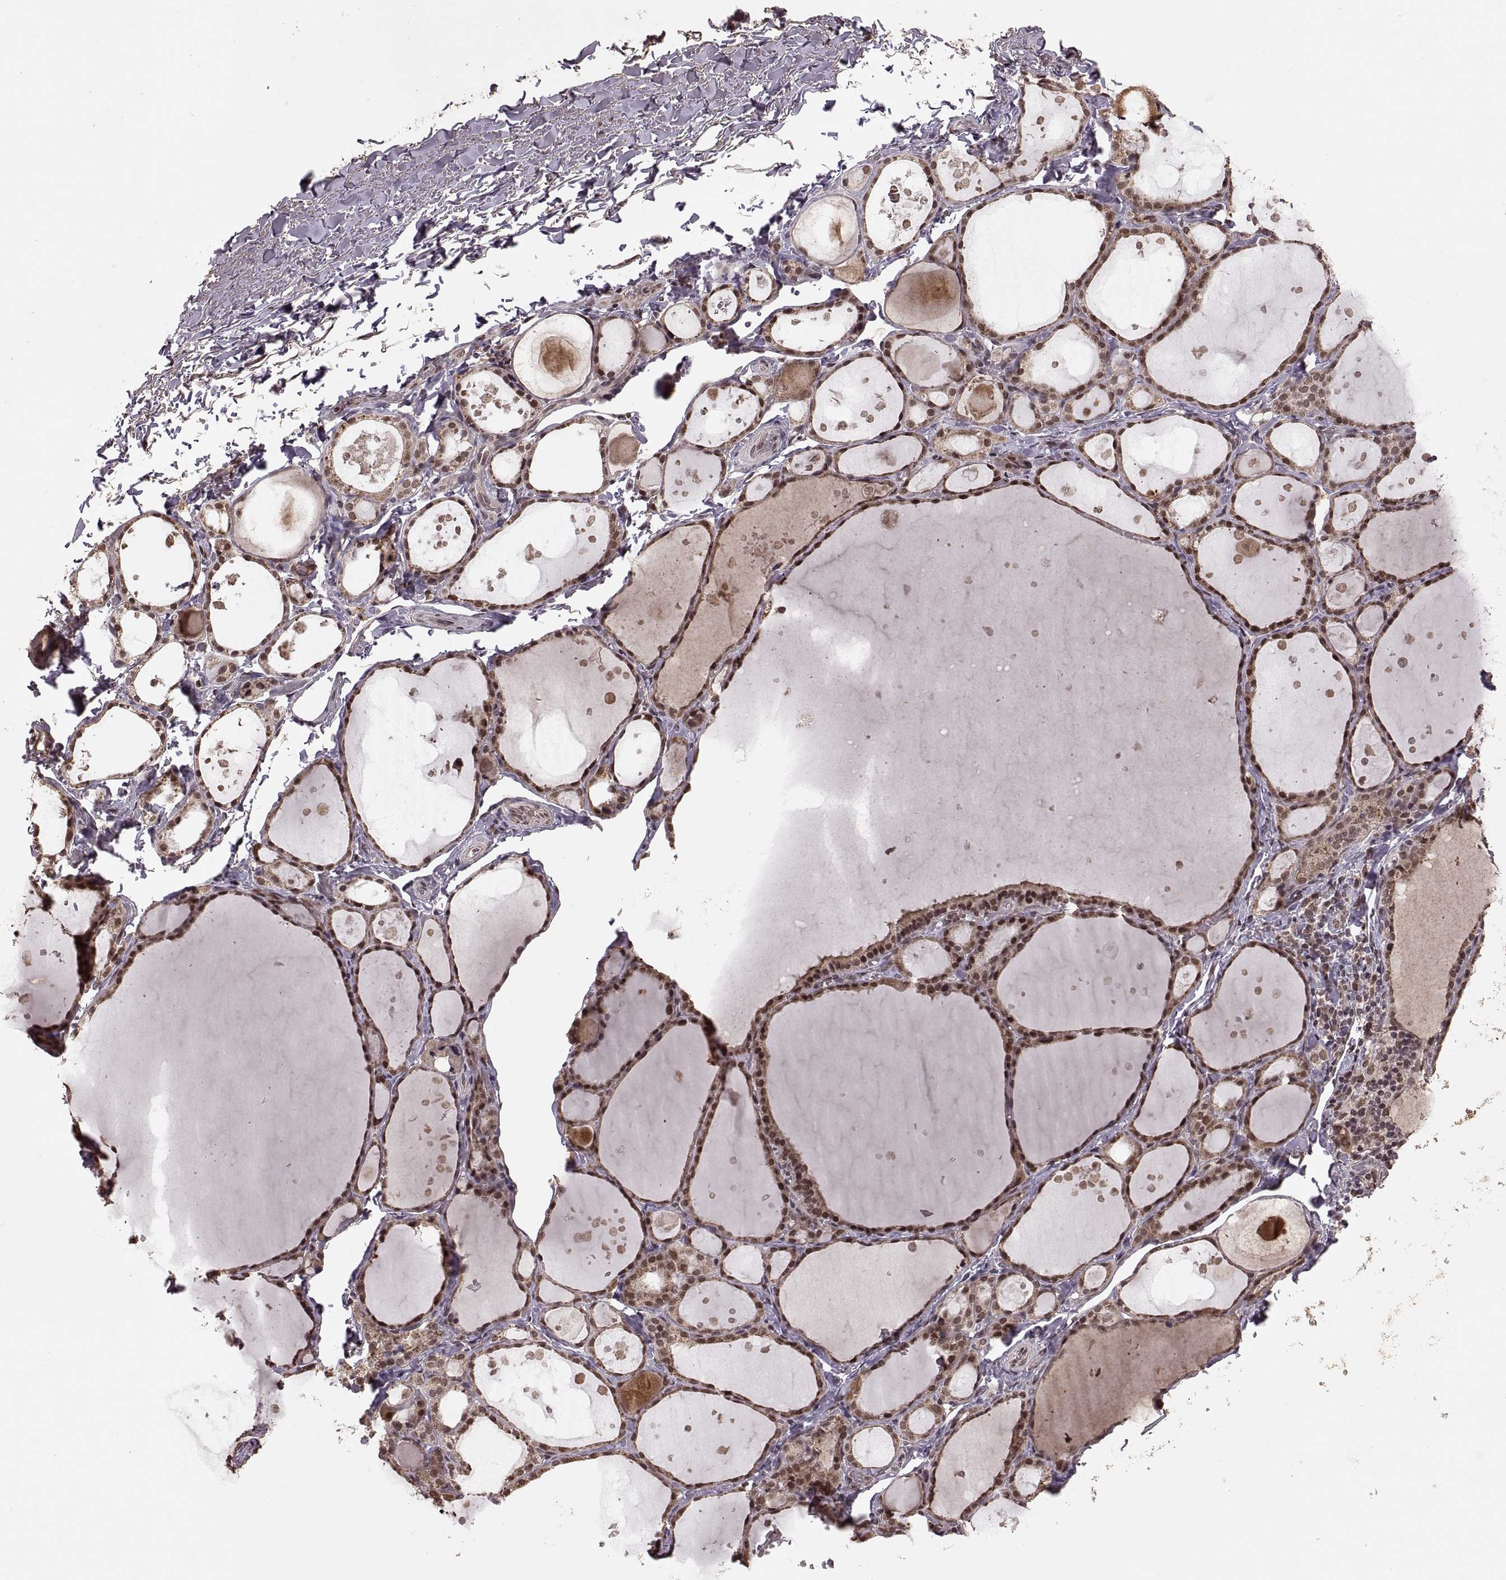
{"staining": {"intensity": "moderate", "quantity": ">75%", "location": "cytoplasmic/membranous,nuclear"}, "tissue": "thyroid gland", "cell_type": "Glandular cells", "image_type": "normal", "snomed": [{"axis": "morphology", "description": "Normal tissue, NOS"}, {"axis": "topography", "description": "Thyroid gland"}], "caption": "Immunohistochemical staining of normal thyroid gland demonstrates medium levels of moderate cytoplasmic/membranous,nuclear staining in about >75% of glandular cells.", "gene": "RFT1", "patient": {"sex": "male", "age": 68}}